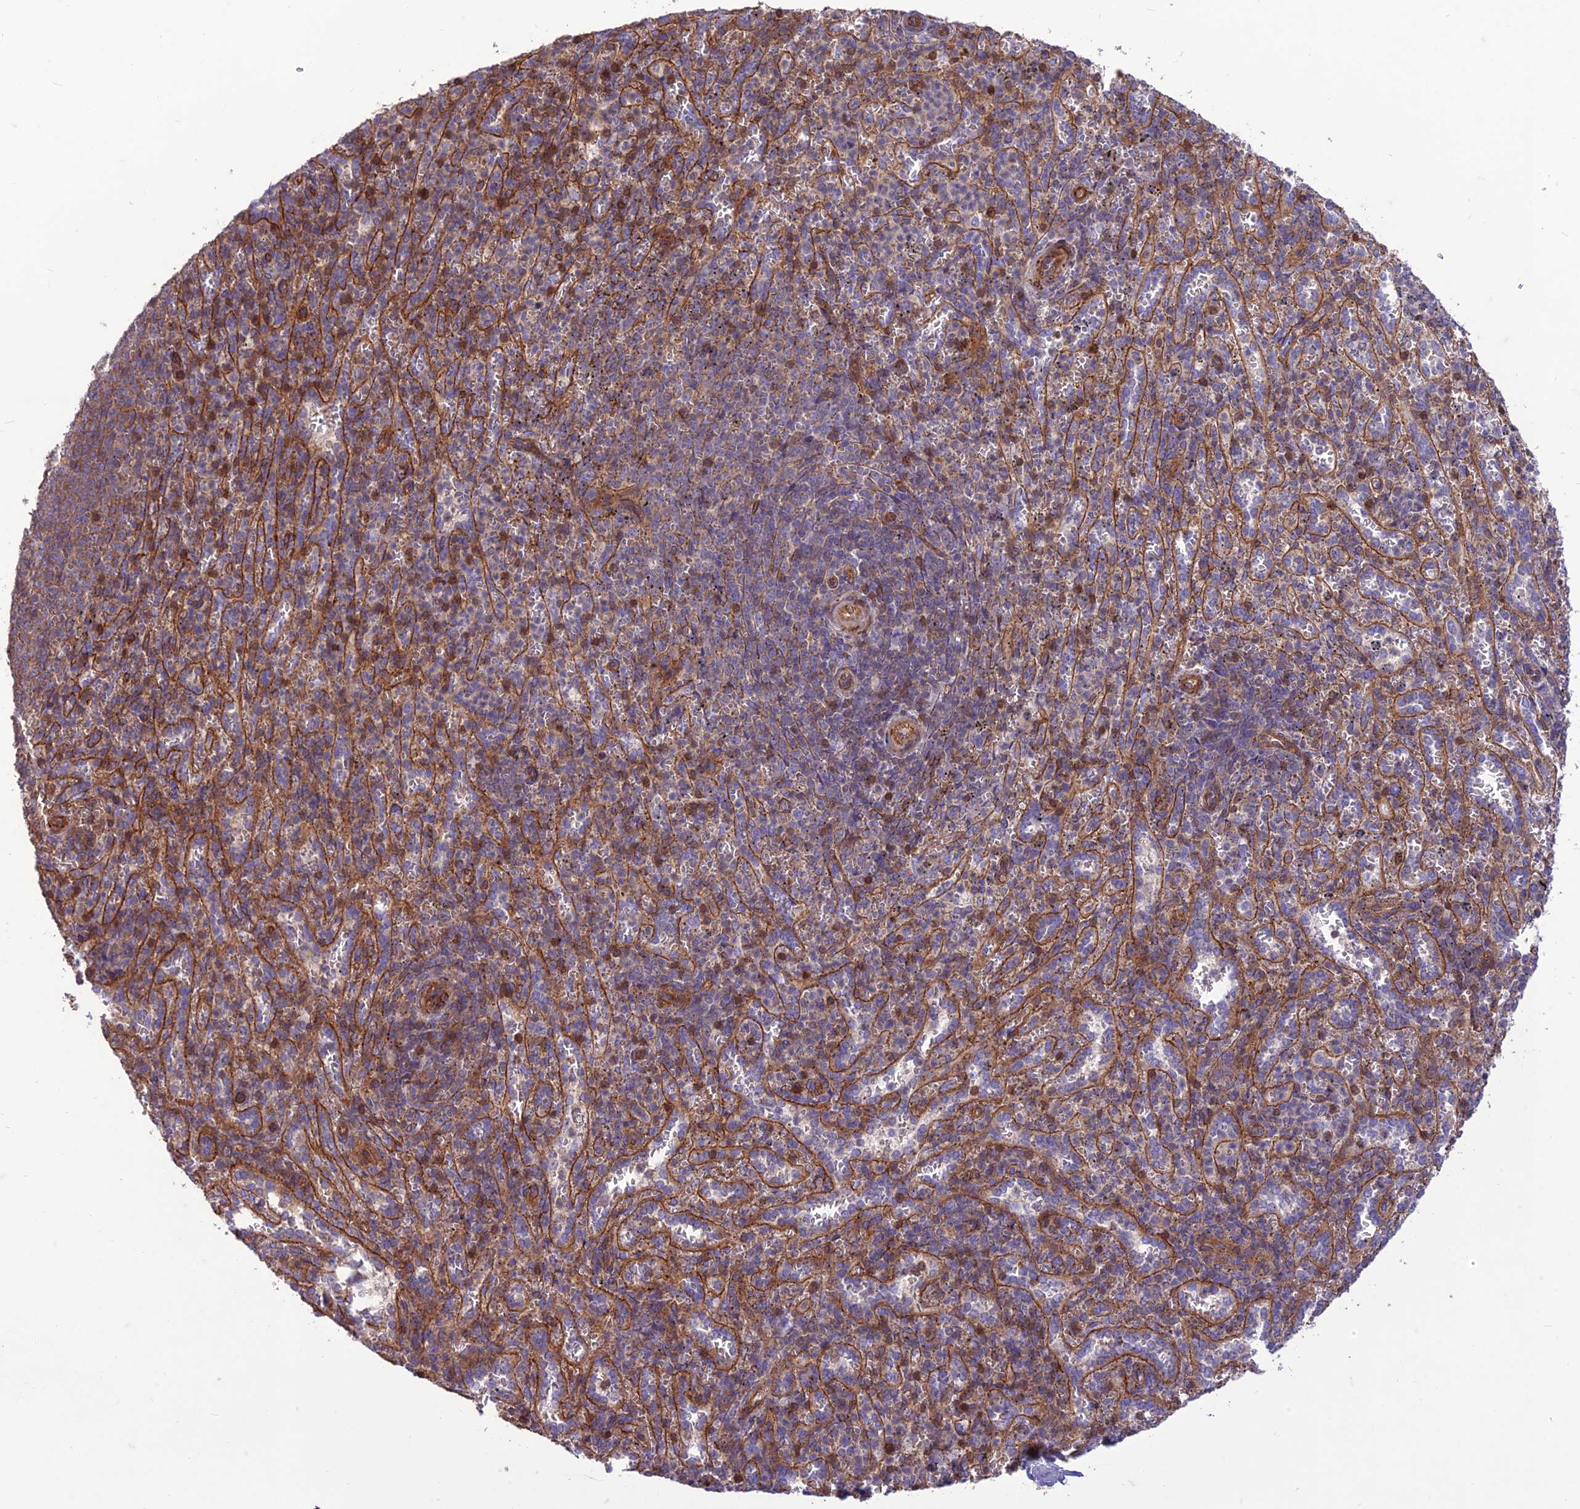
{"staining": {"intensity": "moderate", "quantity": "<25%", "location": "cytoplasmic/membranous,nuclear"}, "tissue": "spleen", "cell_type": "Cells in red pulp", "image_type": "normal", "snomed": [{"axis": "morphology", "description": "Normal tissue, NOS"}, {"axis": "topography", "description": "Spleen"}], "caption": "Immunohistochemical staining of normal human spleen reveals low levels of moderate cytoplasmic/membranous,nuclear expression in about <25% of cells in red pulp.", "gene": "HPSE2", "patient": {"sex": "female", "age": 21}}